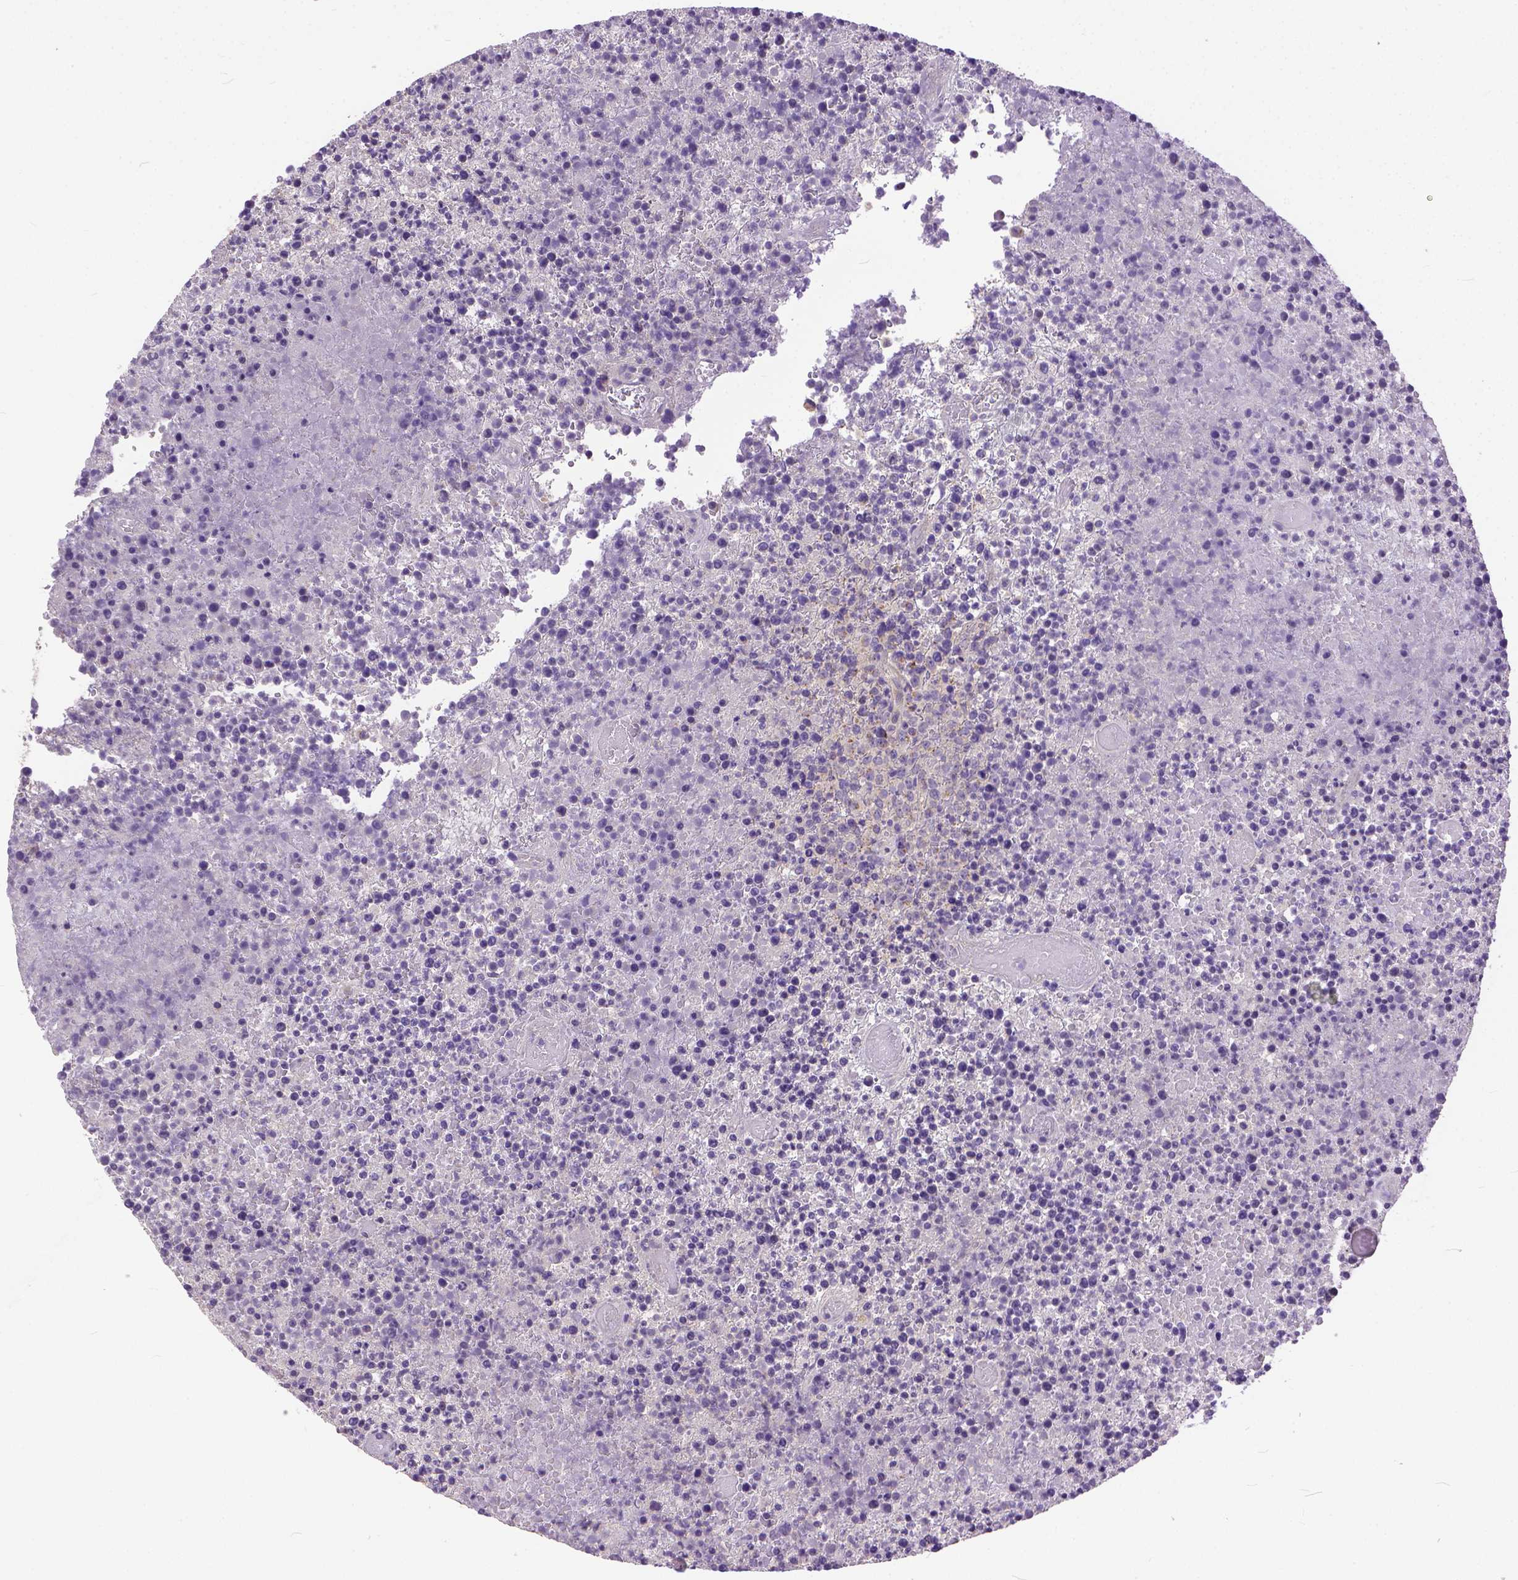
{"staining": {"intensity": "negative", "quantity": "none", "location": "none"}, "tissue": "lymphoma", "cell_type": "Tumor cells", "image_type": "cancer", "snomed": [{"axis": "morphology", "description": "Malignant lymphoma, non-Hodgkin's type, High grade"}, {"axis": "topography", "description": "Lymph node"}], "caption": "IHC histopathology image of high-grade malignant lymphoma, non-Hodgkin's type stained for a protein (brown), which displays no expression in tumor cells. (DAB (3,3'-diaminobenzidine) immunohistochemistry visualized using brightfield microscopy, high magnification).", "gene": "BANF2", "patient": {"sex": "male", "age": 13}}